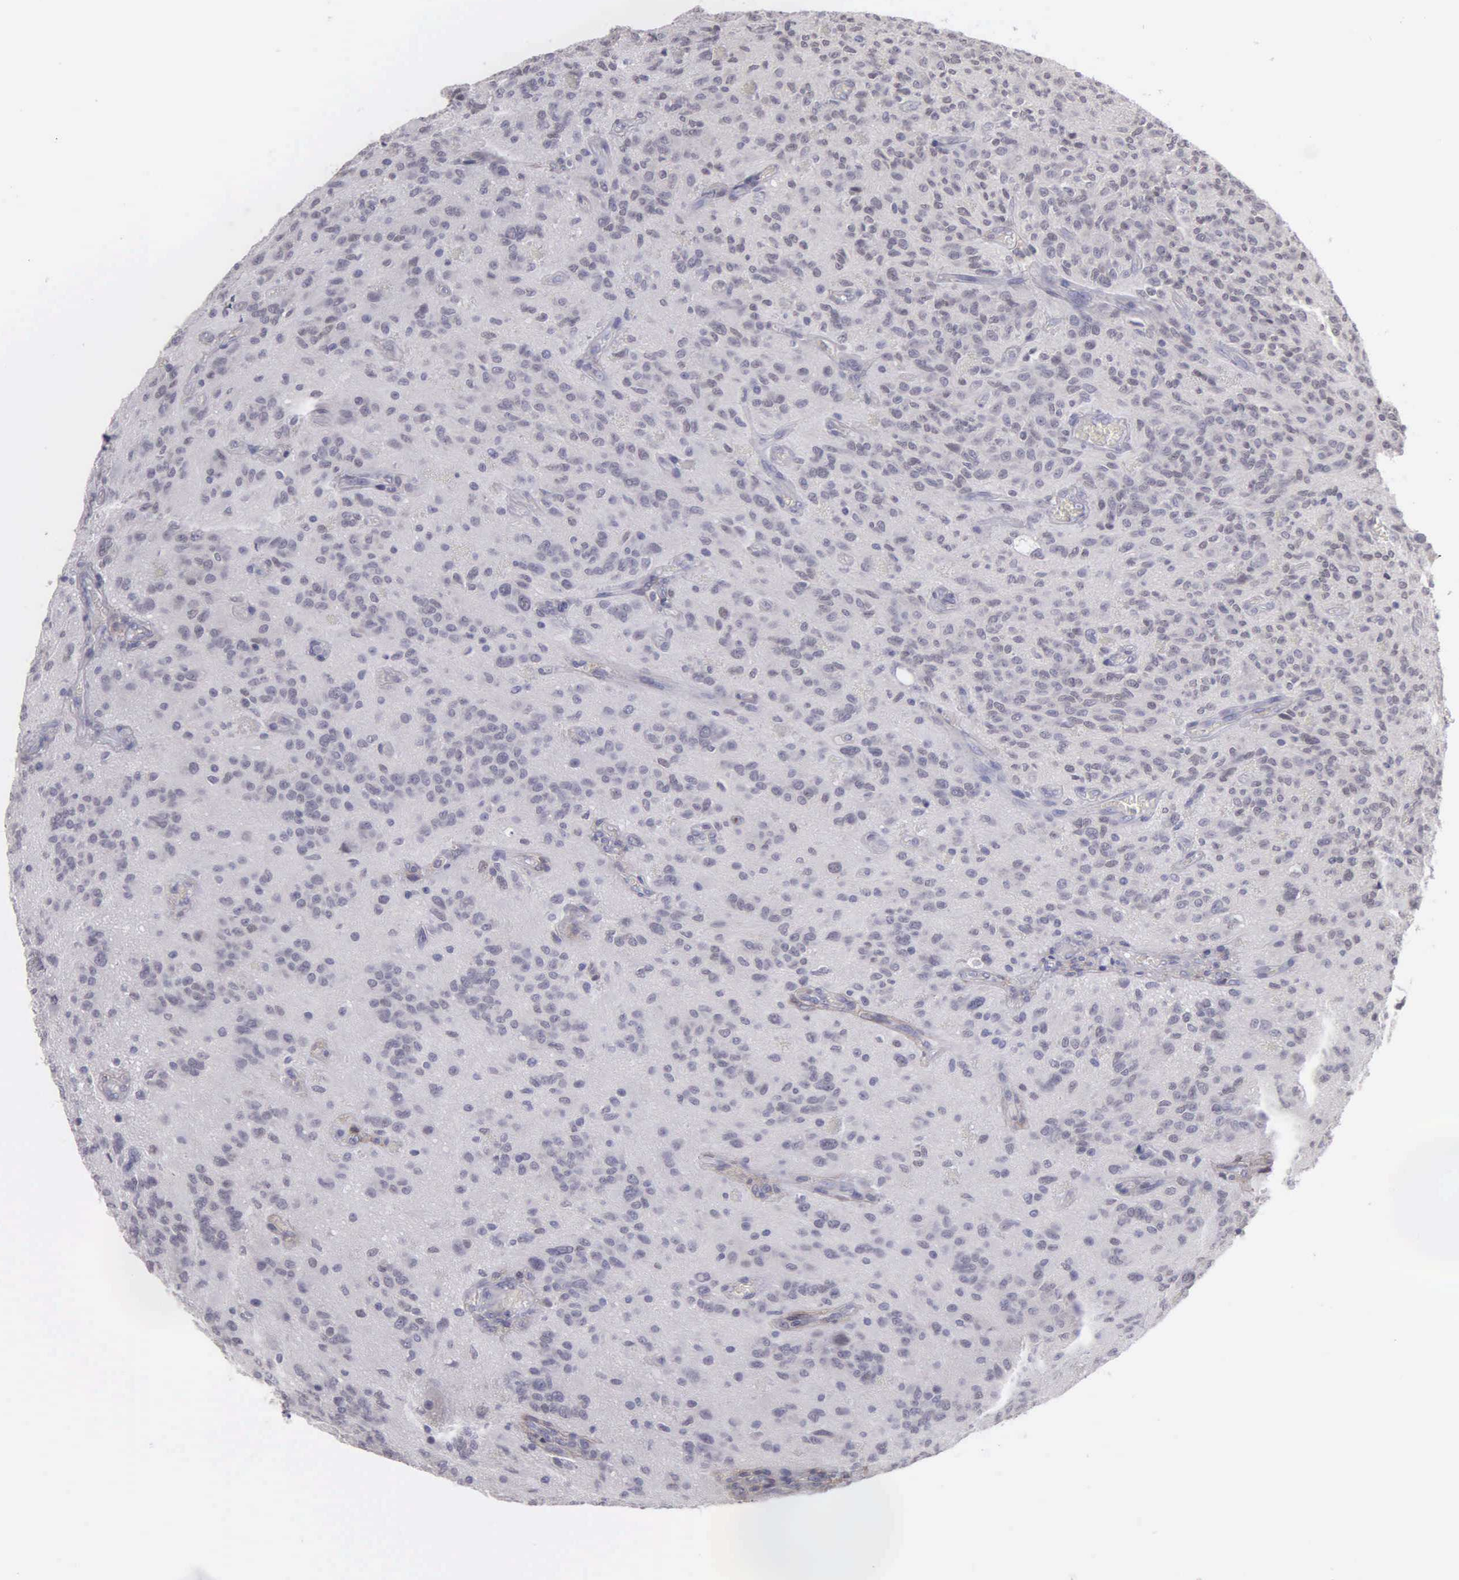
{"staining": {"intensity": "negative", "quantity": "none", "location": "none"}, "tissue": "glioma", "cell_type": "Tumor cells", "image_type": "cancer", "snomed": [{"axis": "morphology", "description": "Glioma, malignant, Low grade"}, {"axis": "topography", "description": "Brain"}], "caption": "Immunohistochemical staining of human malignant low-grade glioma displays no significant expression in tumor cells.", "gene": "BRD1", "patient": {"sex": "female", "age": 15}}